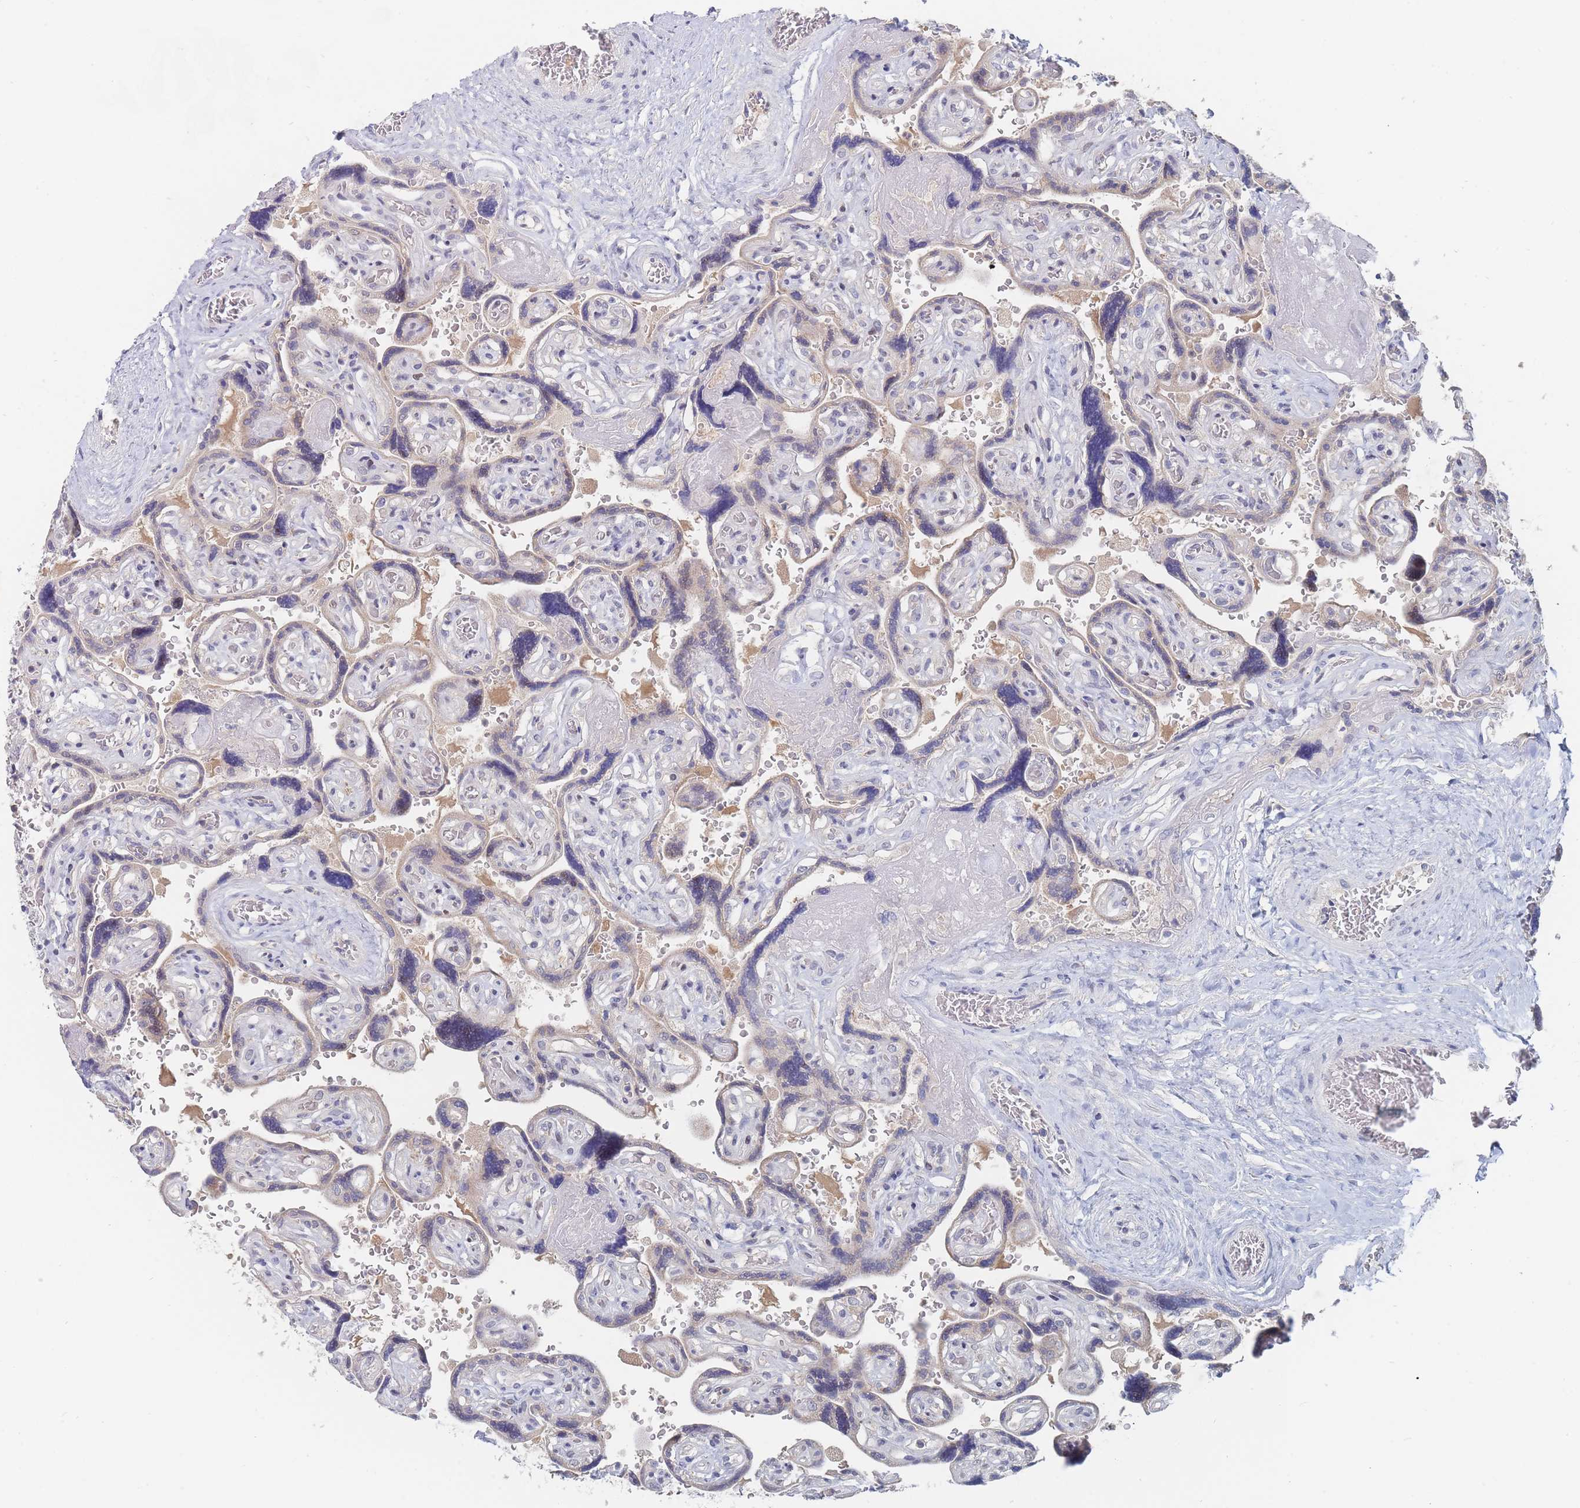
{"staining": {"intensity": "weak", "quantity": "25%-75%", "location": "cytoplasmic/membranous"}, "tissue": "placenta", "cell_type": "Trophoblastic cells", "image_type": "normal", "snomed": [{"axis": "morphology", "description": "Normal tissue, NOS"}, {"axis": "topography", "description": "Placenta"}], "caption": "The photomicrograph shows immunohistochemical staining of unremarkable placenta. There is weak cytoplasmic/membranous expression is appreciated in approximately 25%-75% of trophoblastic cells.", "gene": "PPP6C", "patient": {"sex": "female", "age": 32}}